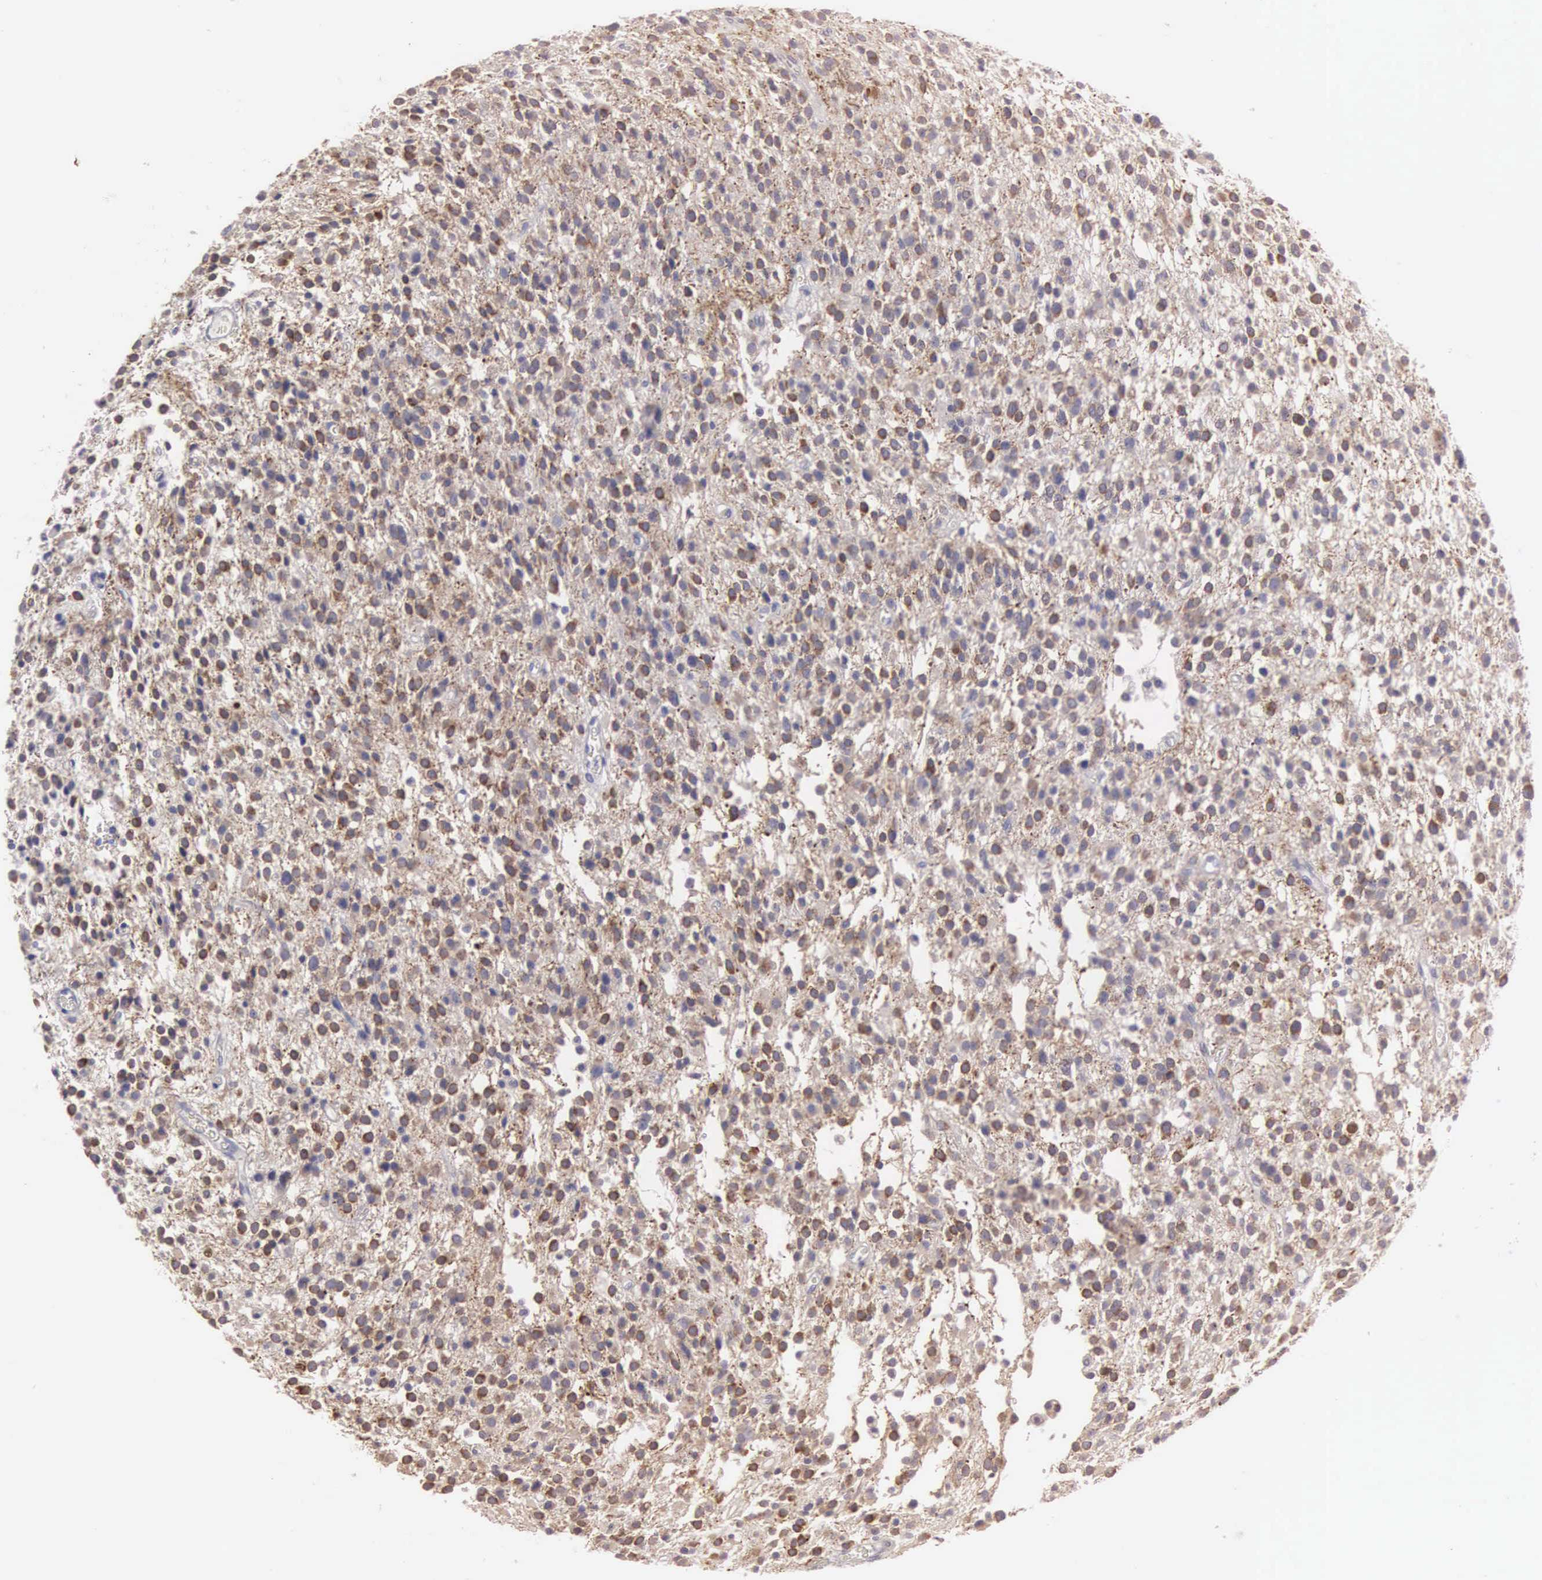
{"staining": {"intensity": "moderate", "quantity": ">75%", "location": "cytoplasmic/membranous"}, "tissue": "glioma", "cell_type": "Tumor cells", "image_type": "cancer", "snomed": [{"axis": "morphology", "description": "Glioma, malignant, Low grade"}, {"axis": "topography", "description": "Brain"}], "caption": "A micrograph showing moderate cytoplasmic/membranous positivity in approximately >75% of tumor cells in glioma, as visualized by brown immunohistochemical staining.", "gene": "CEP170B", "patient": {"sex": "female", "age": 36}}